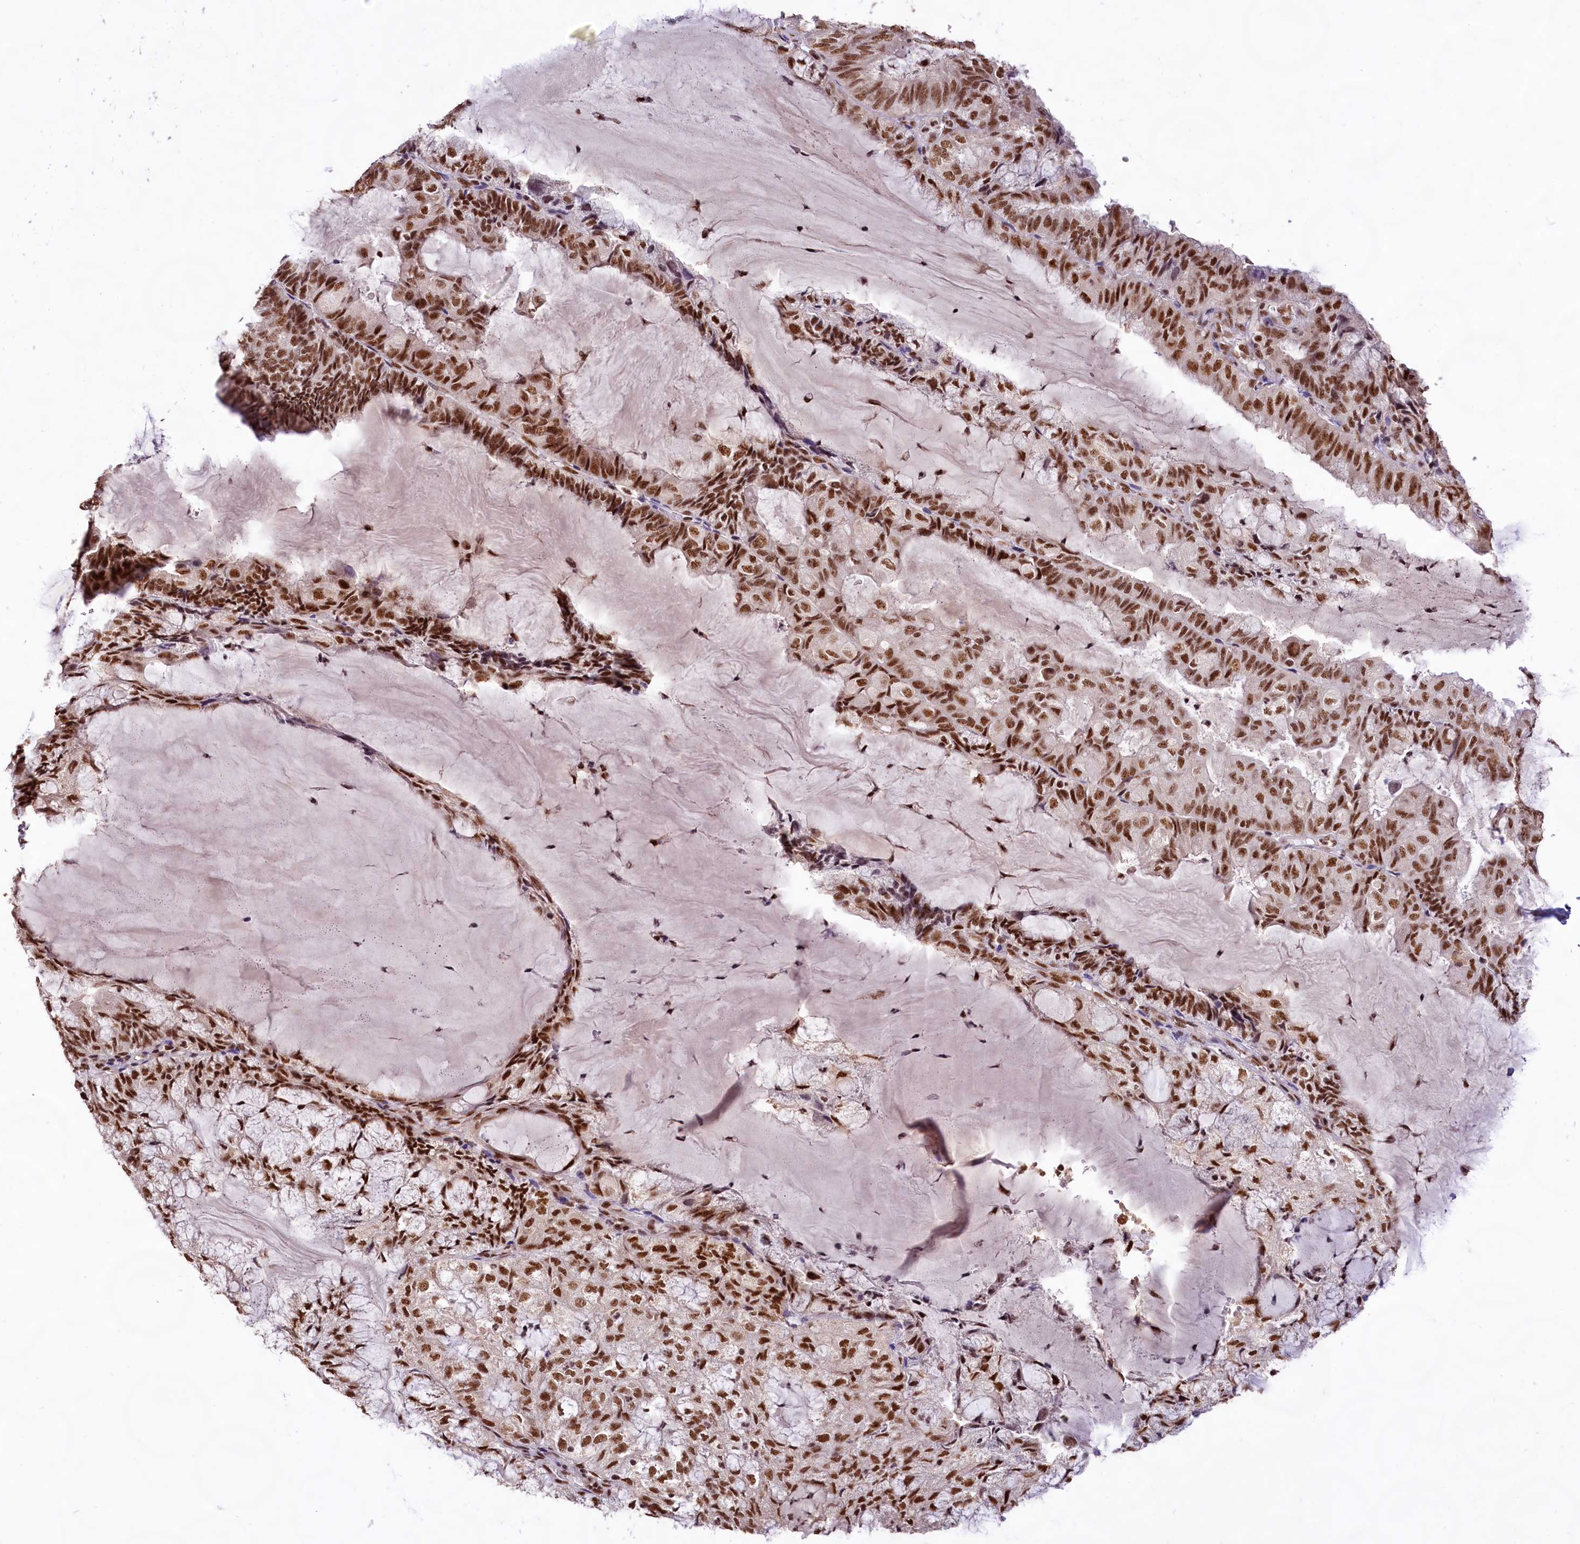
{"staining": {"intensity": "moderate", "quantity": ">75%", "location": "nuclear"}, "tissue": "endometrial cancer", "cell_type": "Tumor cells", "image_type": "cancer", "snomed": [{"axis": "morphology", "description": "Adenocarcinoma, NOS"}, {"axis": "topography", "description": "Endometrium"}], "caption": "Adenocarcinoma (endometrial) tissue displays moderate nuclear expression in about >75% of tumor cells", "gene": "HIRA", "patient": {"sex": "female", "age": 81}}